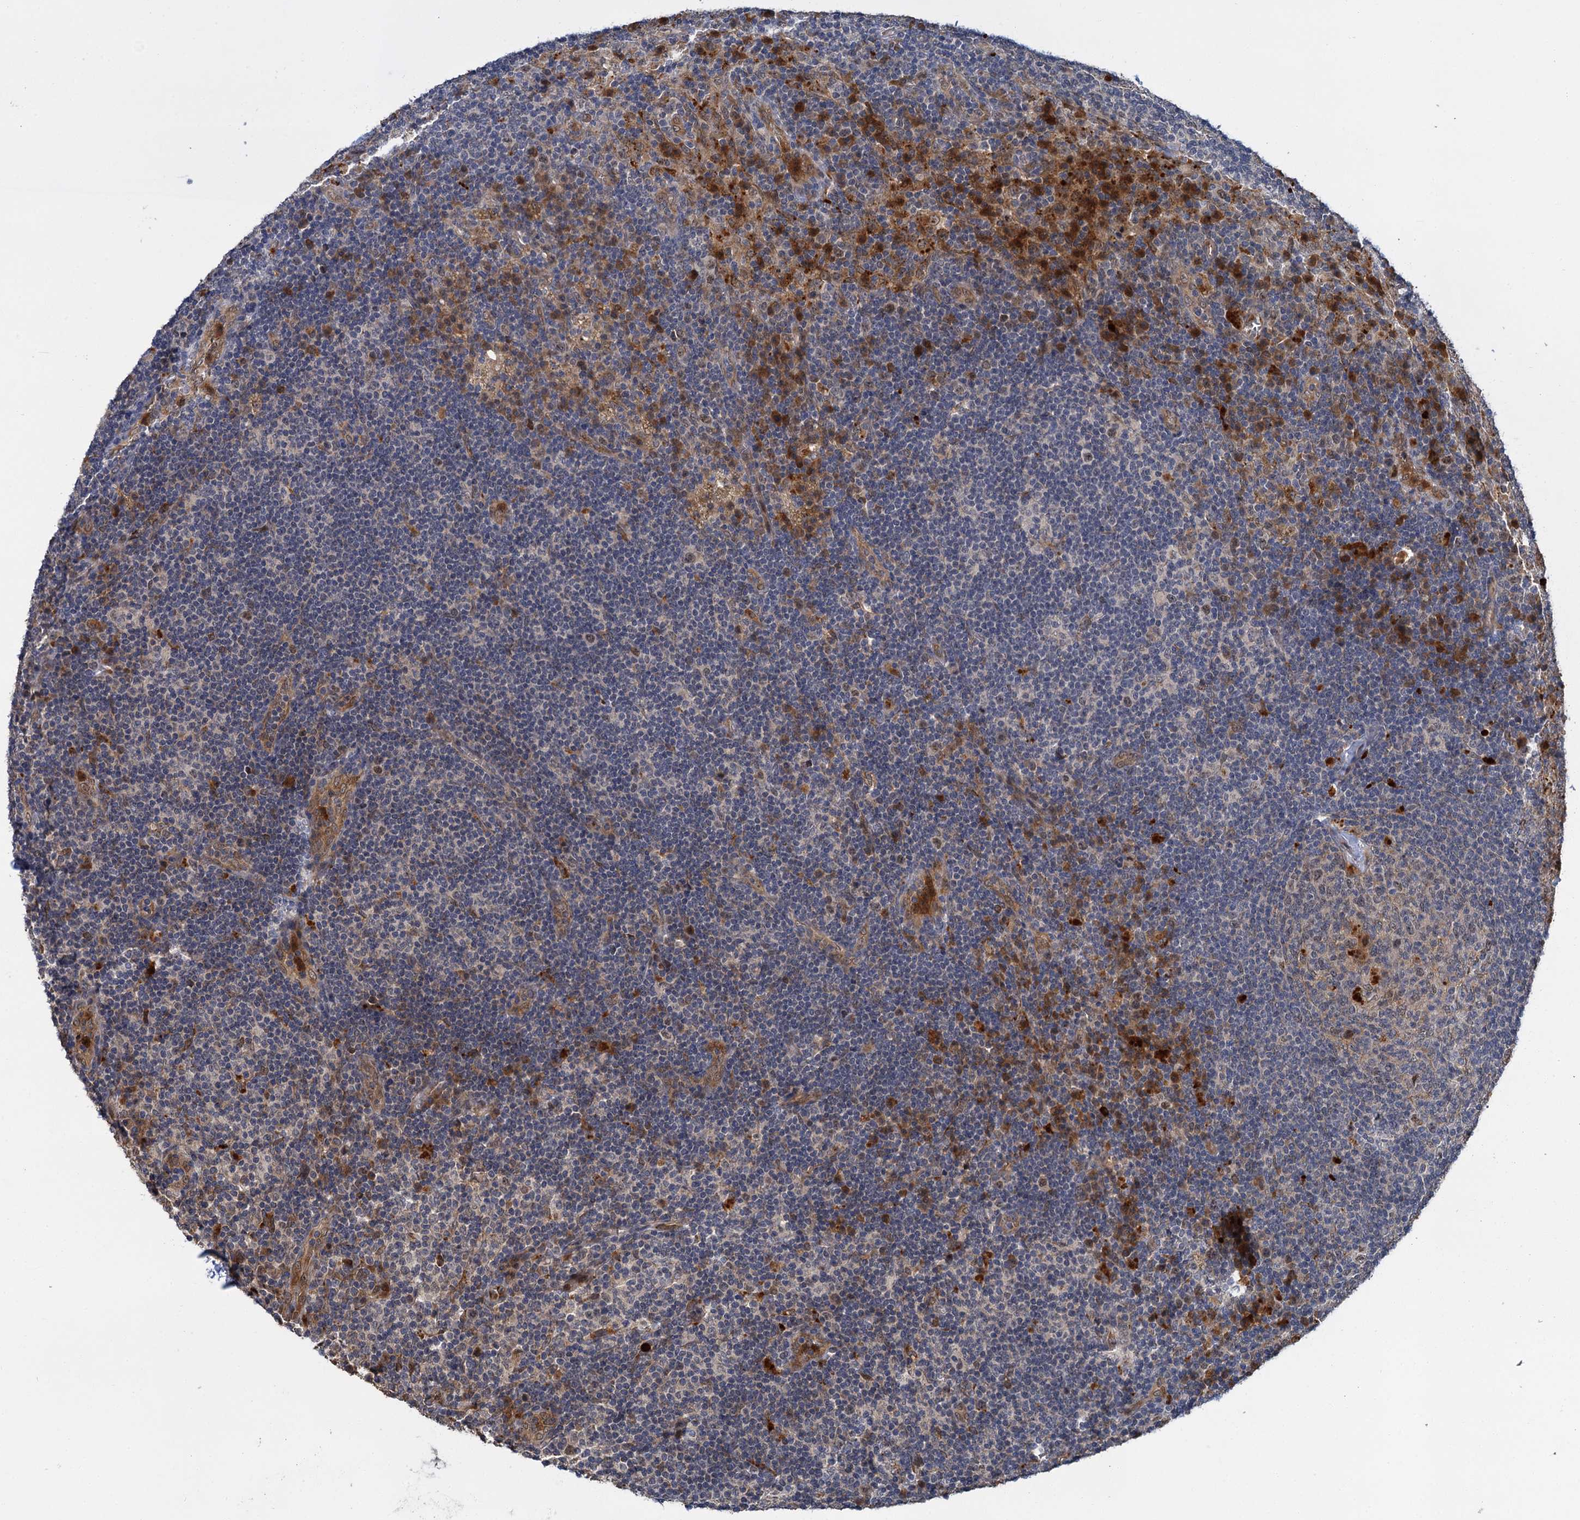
{"staining": {"intensity": "moderate", "quantity": "<25%", "location": "nuclear"}, "tissue": "lymph node", "cell_type": "Germinal center cells", "image_type": "normal", "snomed": [{"axis": "morphology", "description": "Normal tissue, NOS"}, {"axis": "topography", "description": "Lymph node"}], "caption": "Immunohistochemical staining of normal lymph node exhibits moderate nuclear protein positivity in about <25% of germinal center cells.", "gene": "APBA2", "patient": {"sex": "female", "age": 70}}